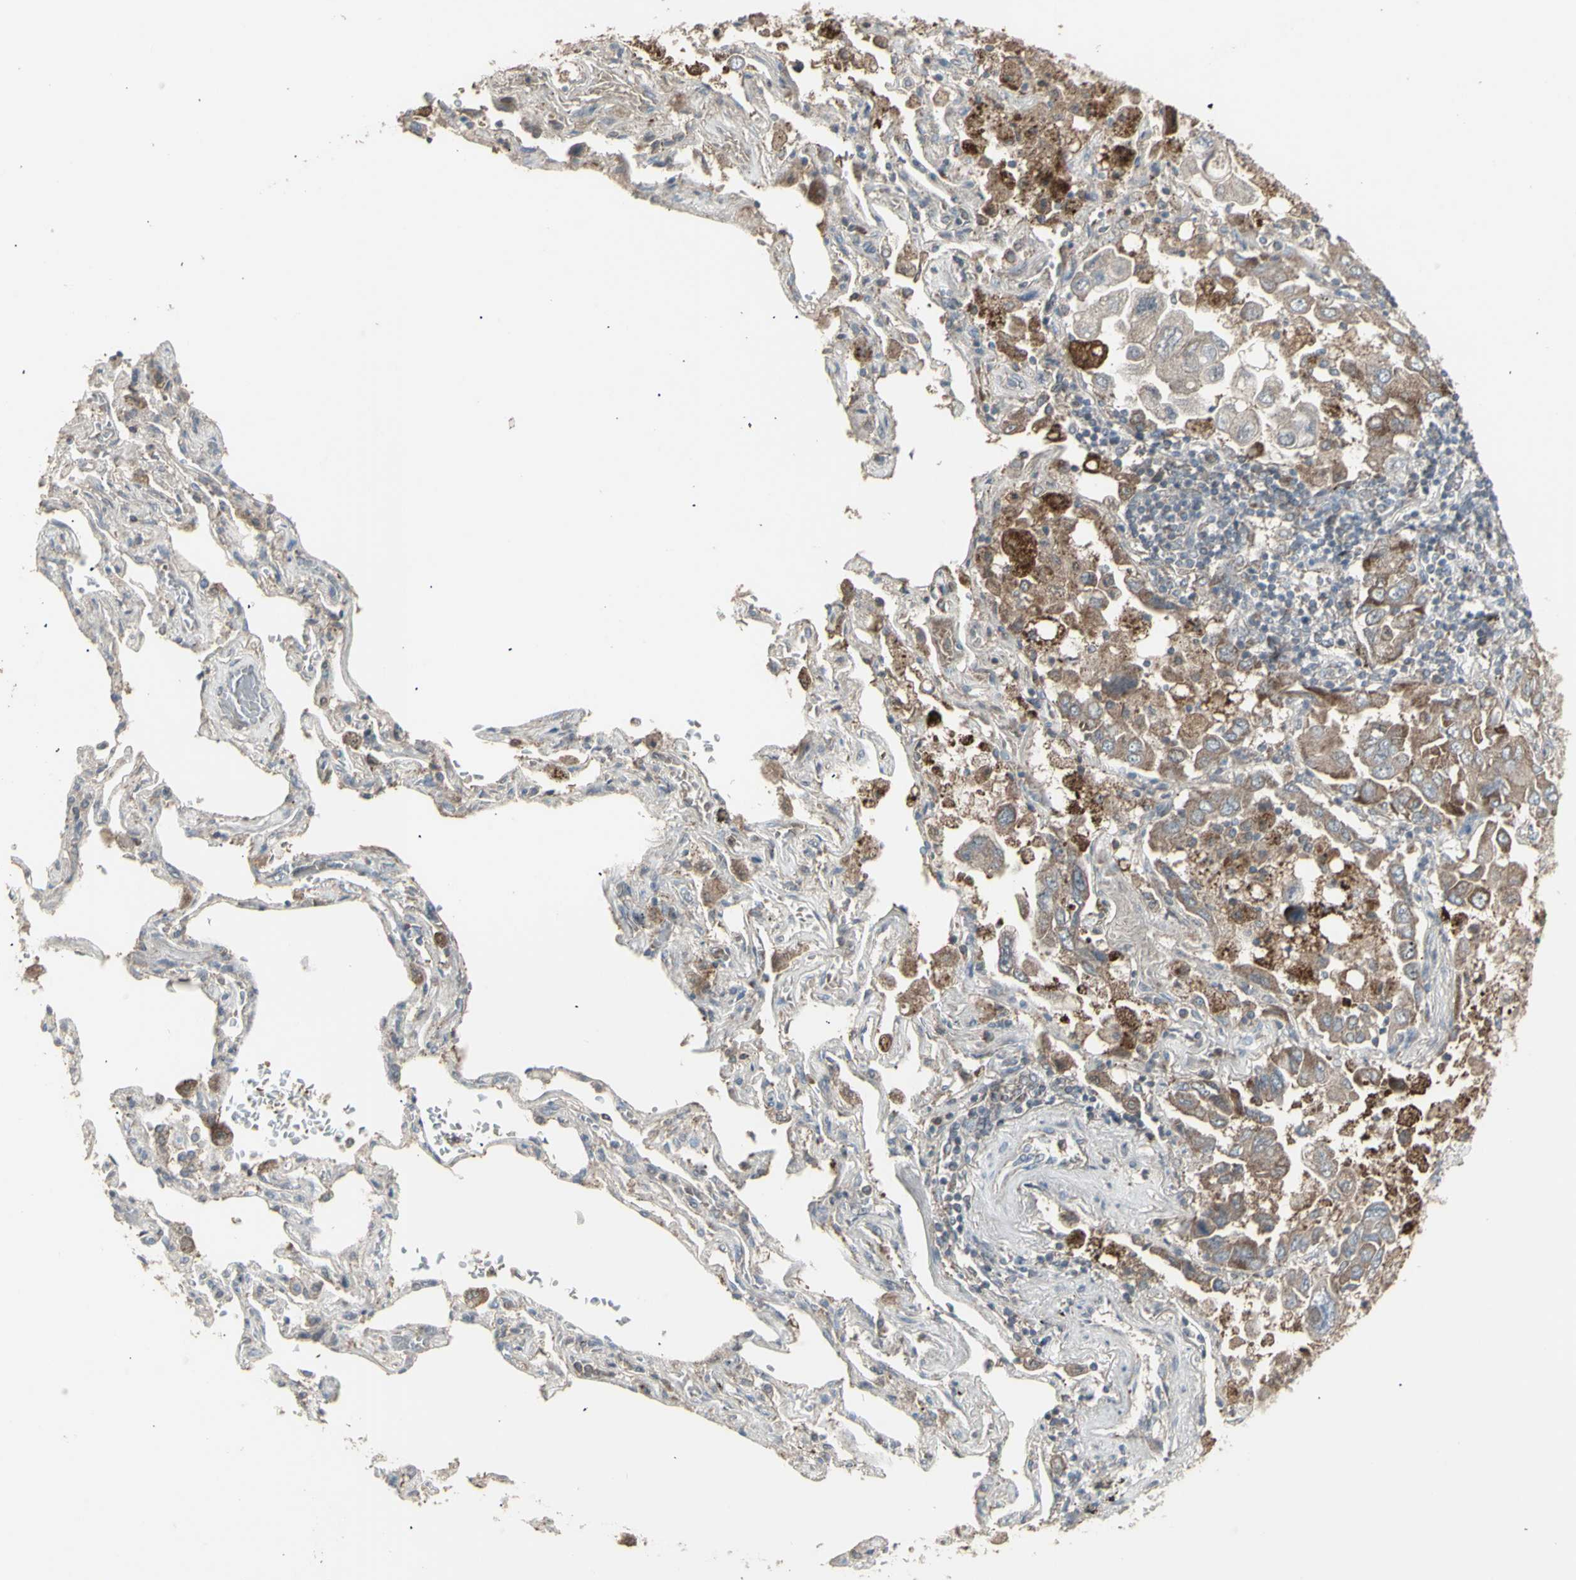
{"staining": {"intensity": "moderate", "quantity": ">75%", "location": "cytoplasmic/membranous"}, "tissue": "lung cancer", "cell_type": "Tumor cells", "image_type": "cancer", "snomed": [{"axis": "morphology", "description": "Adenocarcinoma, NOS"}, {"axis": "topography", "description": "Lung"}], "caption": "The photomicrograph demonstrates staining of lung cancer (adenocarcinoma), revealing moderate cytoplasmic/membranous protein staining (brown color) within tumor cells.", "gene": "RNASEL", "patient": {"sex": "male", "age": 64}}